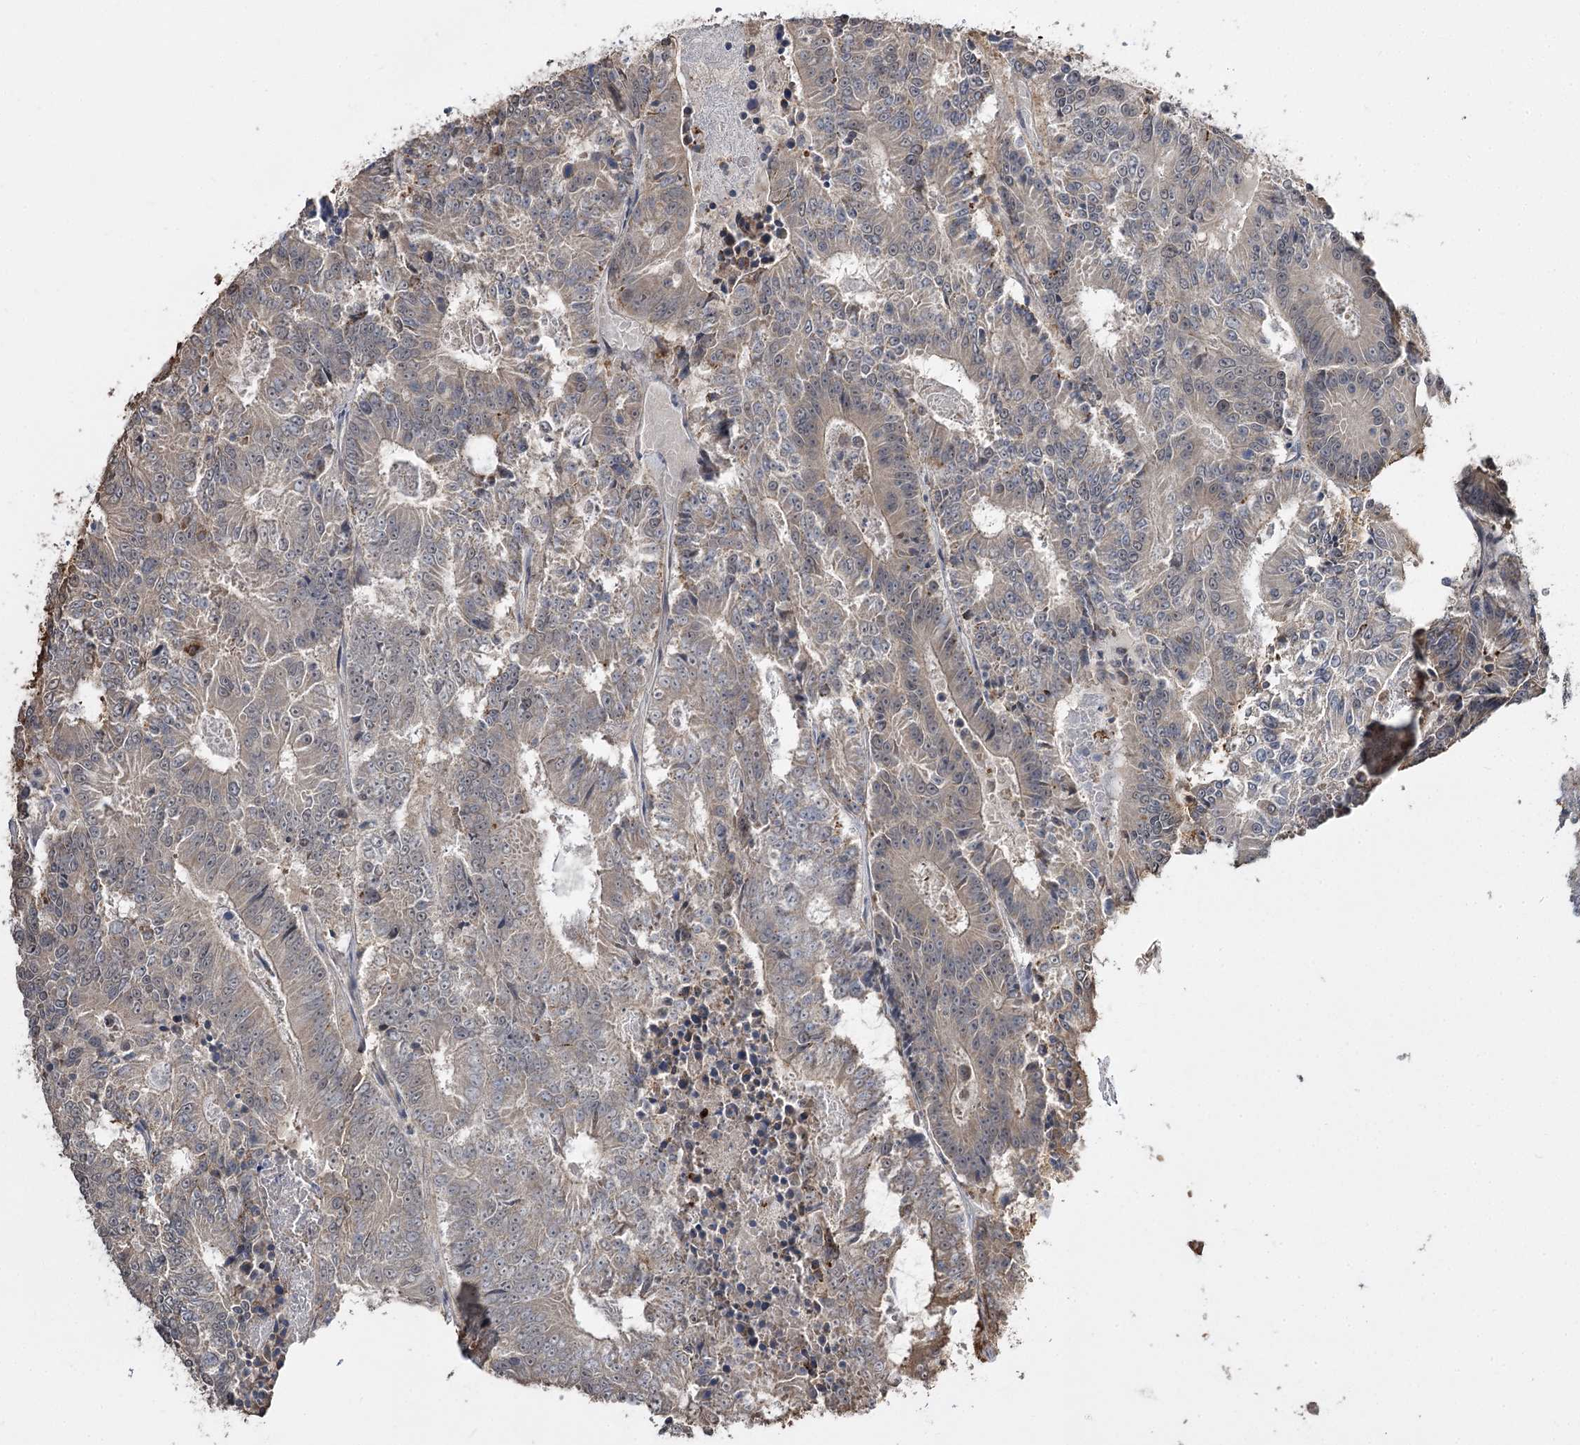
{"staining": {"intensity": "weak", "quantity": "<25%", "location": "cytoplasmic/membranous"}, "tissue": "colorectal cancer", "cell_type": "Tumor cells", "image_type": "cancer", "snomed": [{"axis": "morphology", "description": "Adenocarcinoma, NOS"}, {"axis": "topography", "description": "Colon"}], "caption": "DAB (3,3'-diaminobenzidine) immunohistochemical staining of human colorectal cancer (adenocarcinoma) shows no significant staining in tumor cells. The staining was performed using DAB to visualize the protein expression in brown, while the nuclei were stained in blue with hematoxylin (Magnification: 20x).", "gene": "PHYHIPL", "patient": {"sex": "male", "age": 83}}